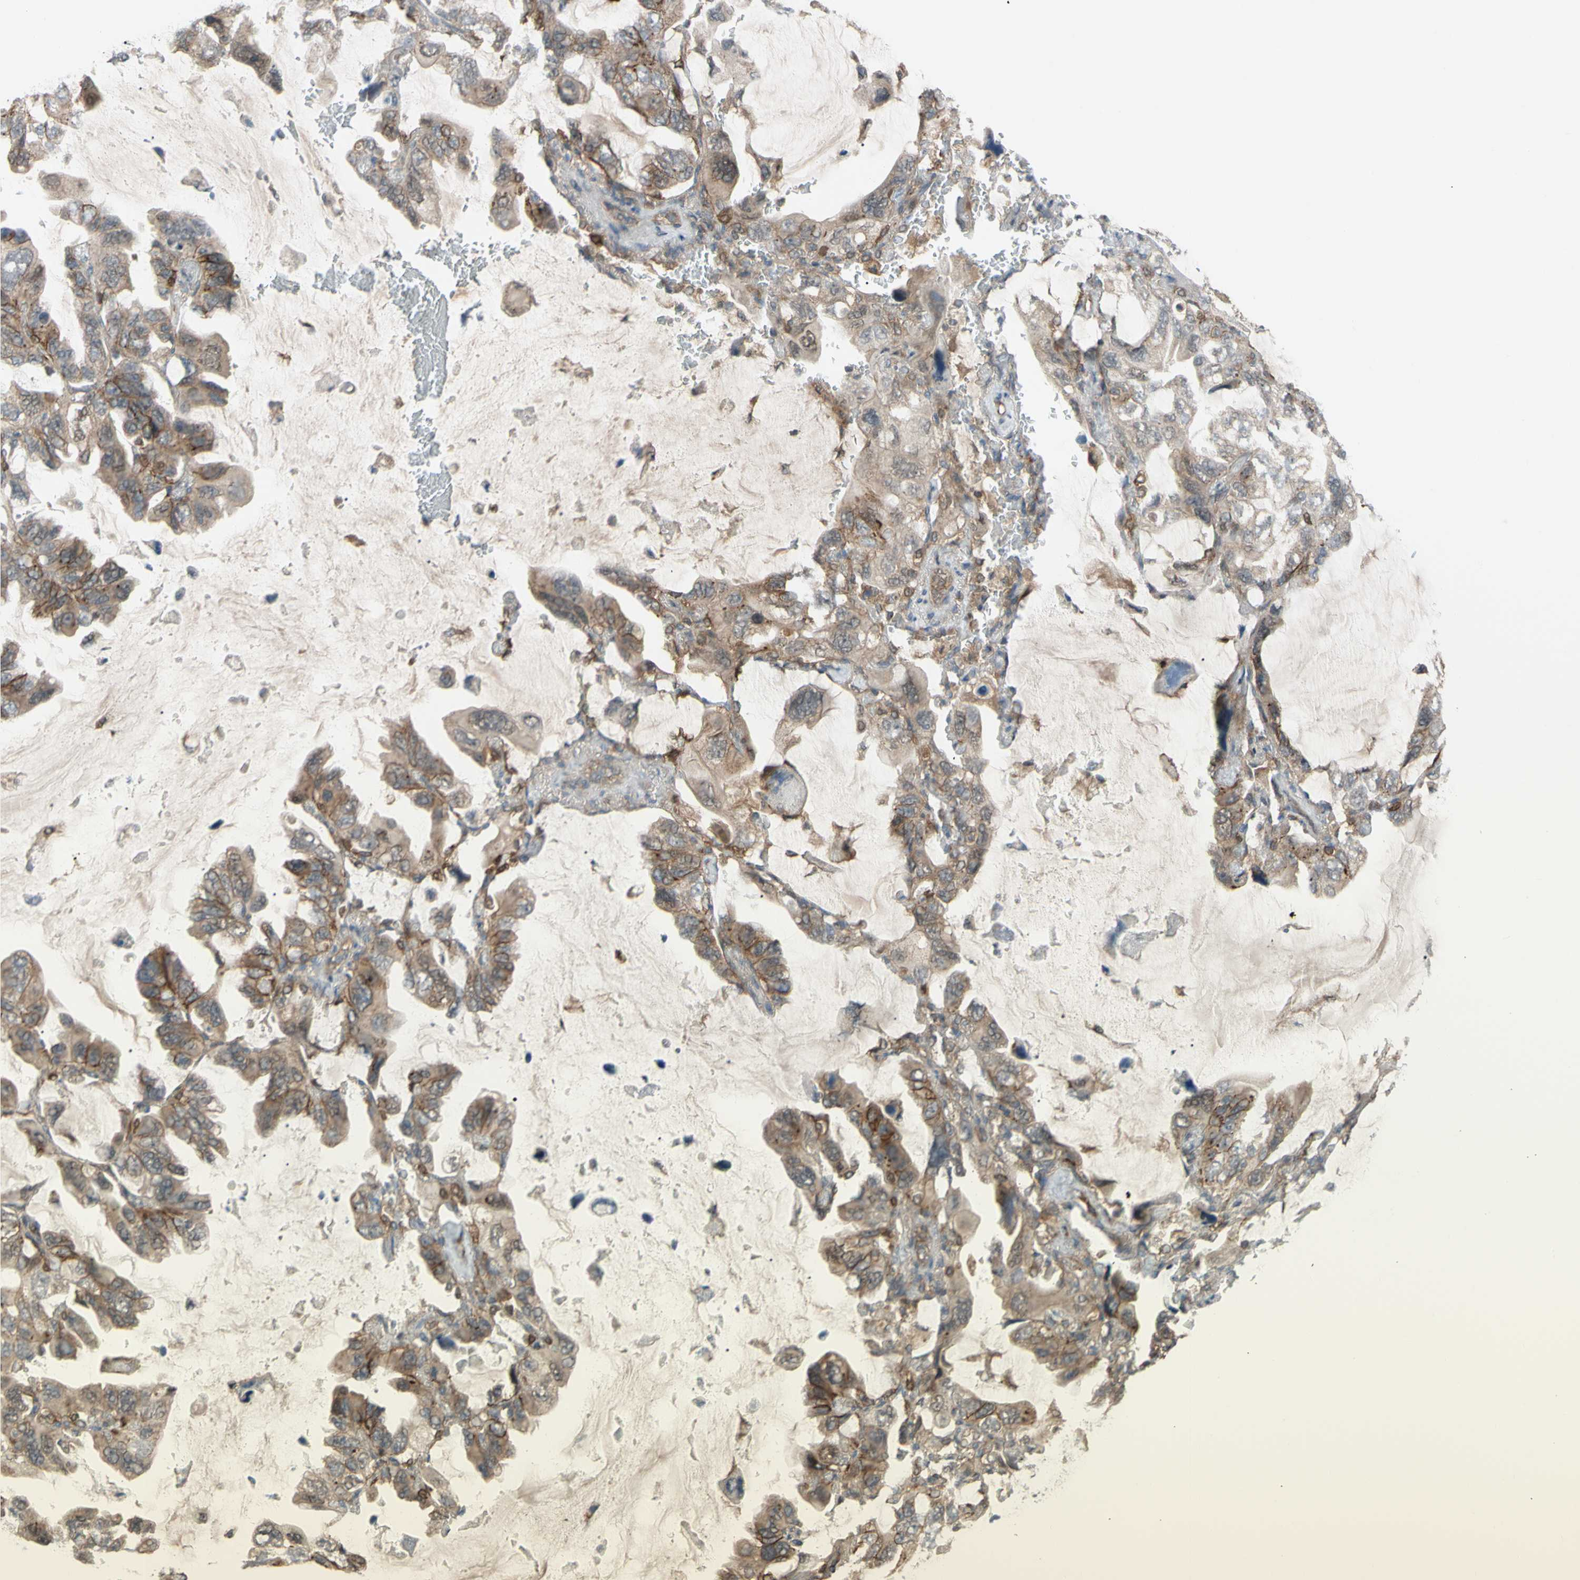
{"staining": {"intensity": "weak", "quantity": "25%-75%", "location": "cytoplasmic/membranous"}, "tissue": "lung cancer", "cell_type": "Tumor cells", "image_type": "cancer", "snomed": [{"axis": "morphology", "description": "Squamous cell carcinoma, NOS"}, {"axis": "topography", "description": "Lung"}], "caption": "Protein staining demonstrates weak cytoplasmic/membranous positivity in approximately 25%-75% of tumor cells in squamous cell carcinoma (lung). (IHC, brightfield microscopy, high magnification).", "gene": "FLII", "patient": {"sex": "female", "age": 73}}